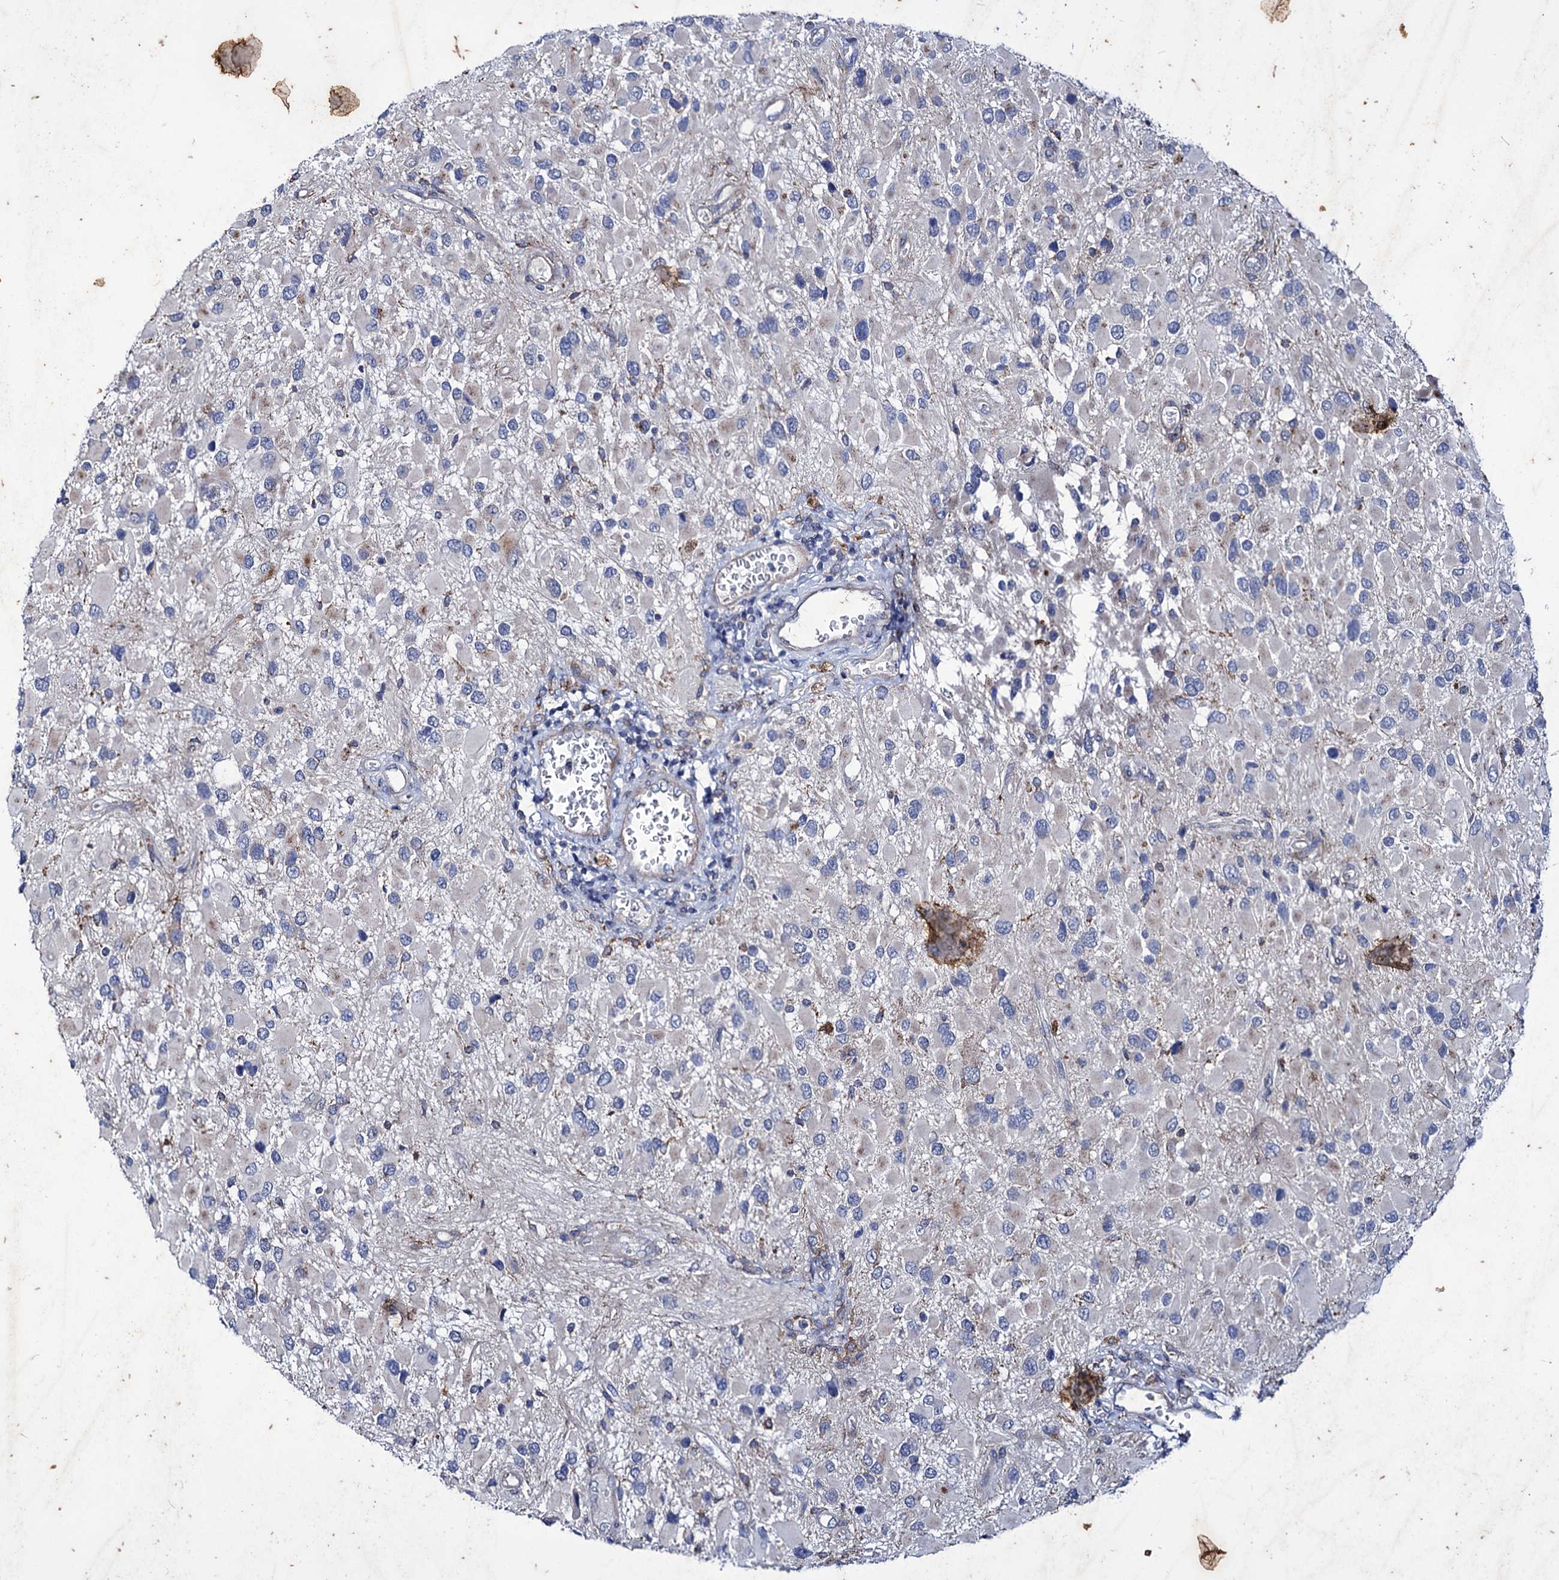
{"staining": {"intensity": "negative", "quantity": "none", "location": "none"}, "tissue": "glioma", "cell_type": "Tumor cells", "image_type": "cancer", "snomed": [{"axis": "morphology", "description": "Glioma, malignant, High grade"}, {"axis": "topography", "description": "Brain"}], "caption": "This micrograph is of malignant glioma (high-grade) stained with immunohistochemistry (IHC) to label a protein in brown with the nuclei are counter-stained blue. There is no expression in tumor cells.", "gene": "AXL", "patient": {"sex": "male", "age": 53}}